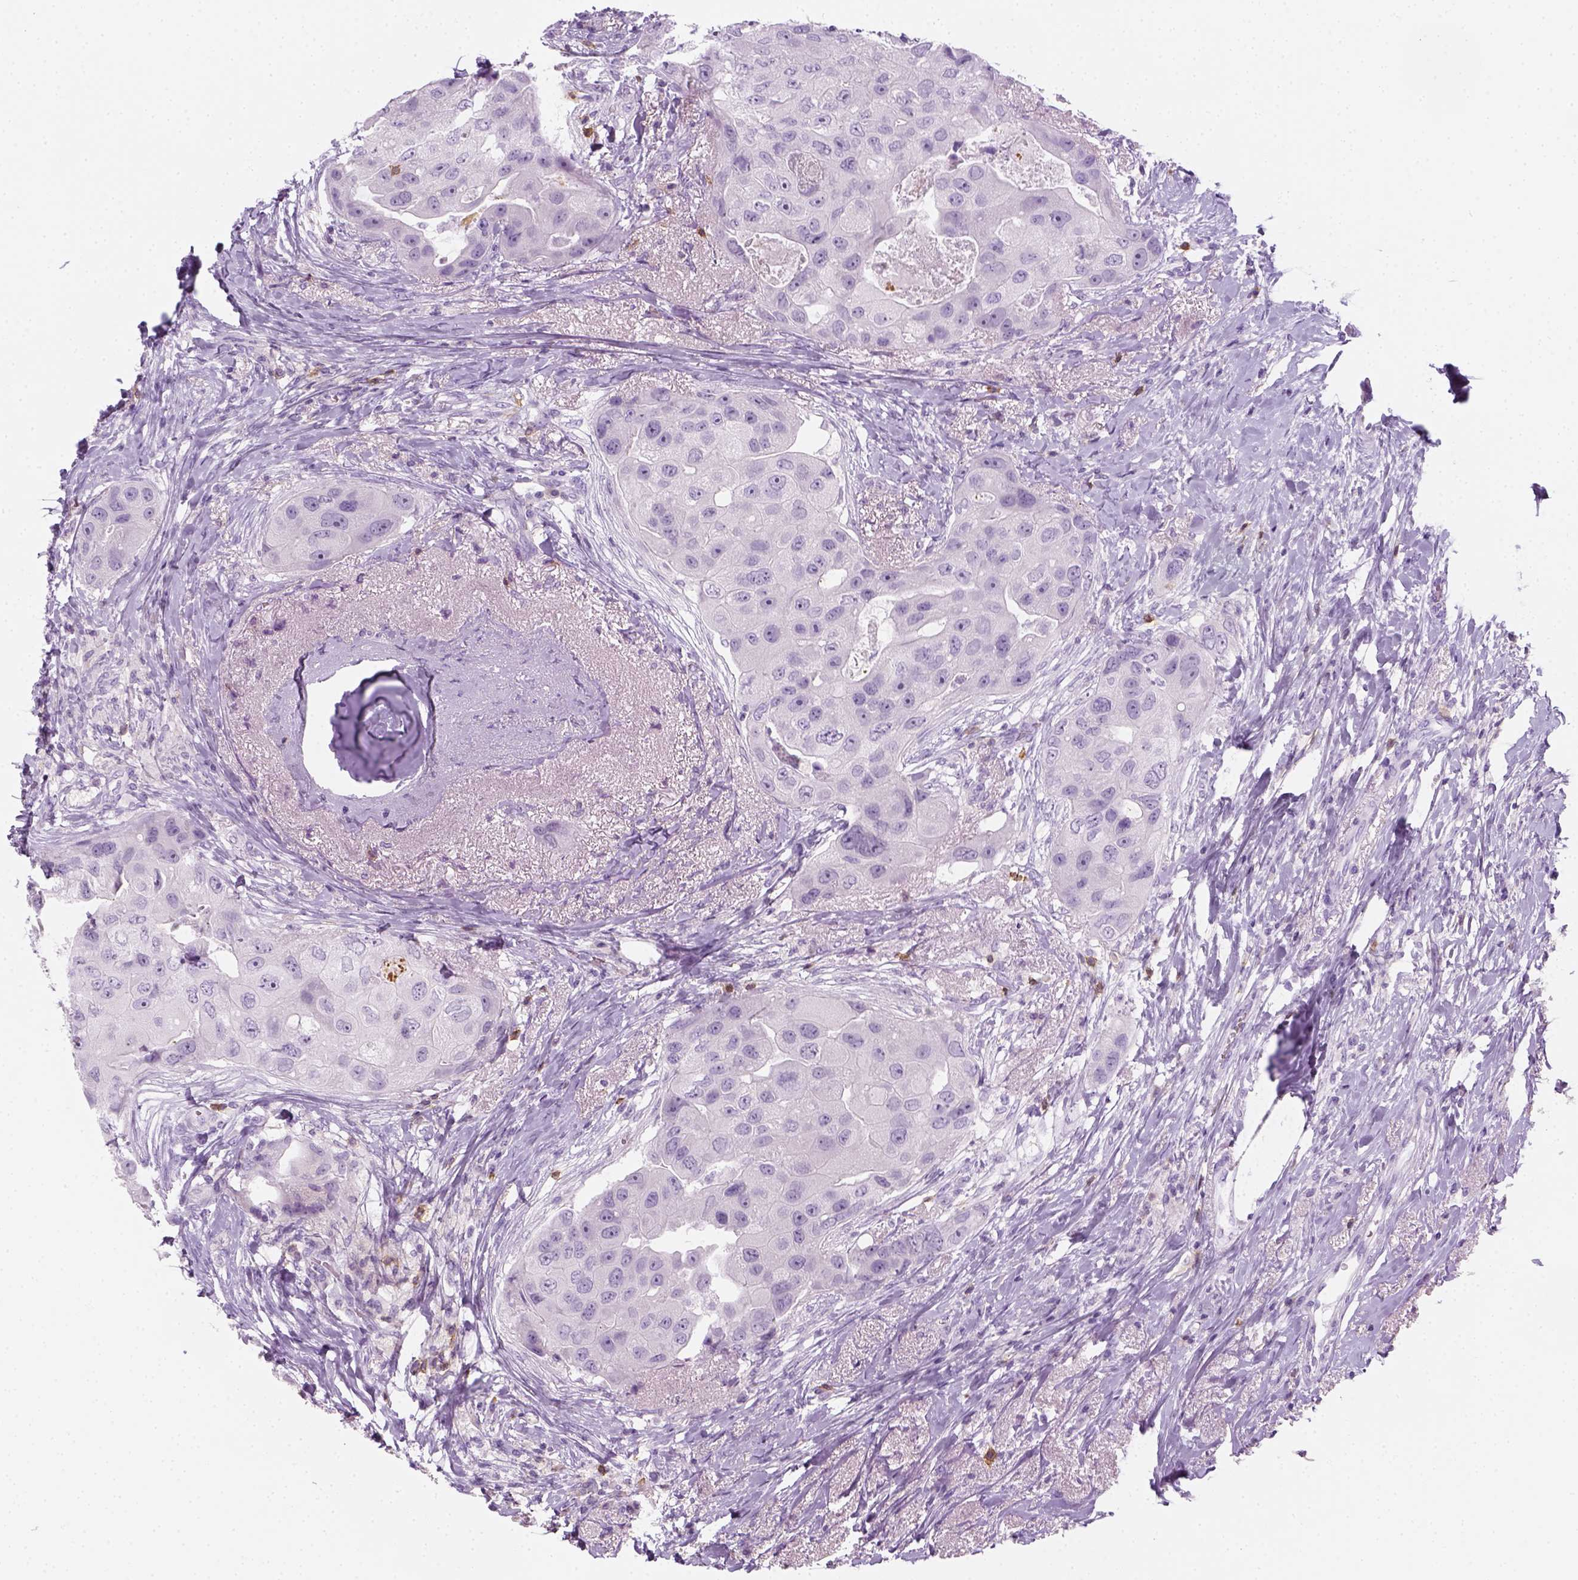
{"staining": {"intensity": "negative", "quantity": "none", "location": "none"}, "tissue": "breast cancer", "cell_type": "Tumor cells", "image_type": "cancer", "snomed": [{"axis": "morphology", "description": "Duct carcinoma"}, {"axis": "topography", "description": "Breast"}], "caption": "Immunohistochemical staining of breast cancer (intraductal carcinoma) displays no significant staining in tumor cells.", "gene": "AQP3", "patient": {"sex": "female", "age": 43}}